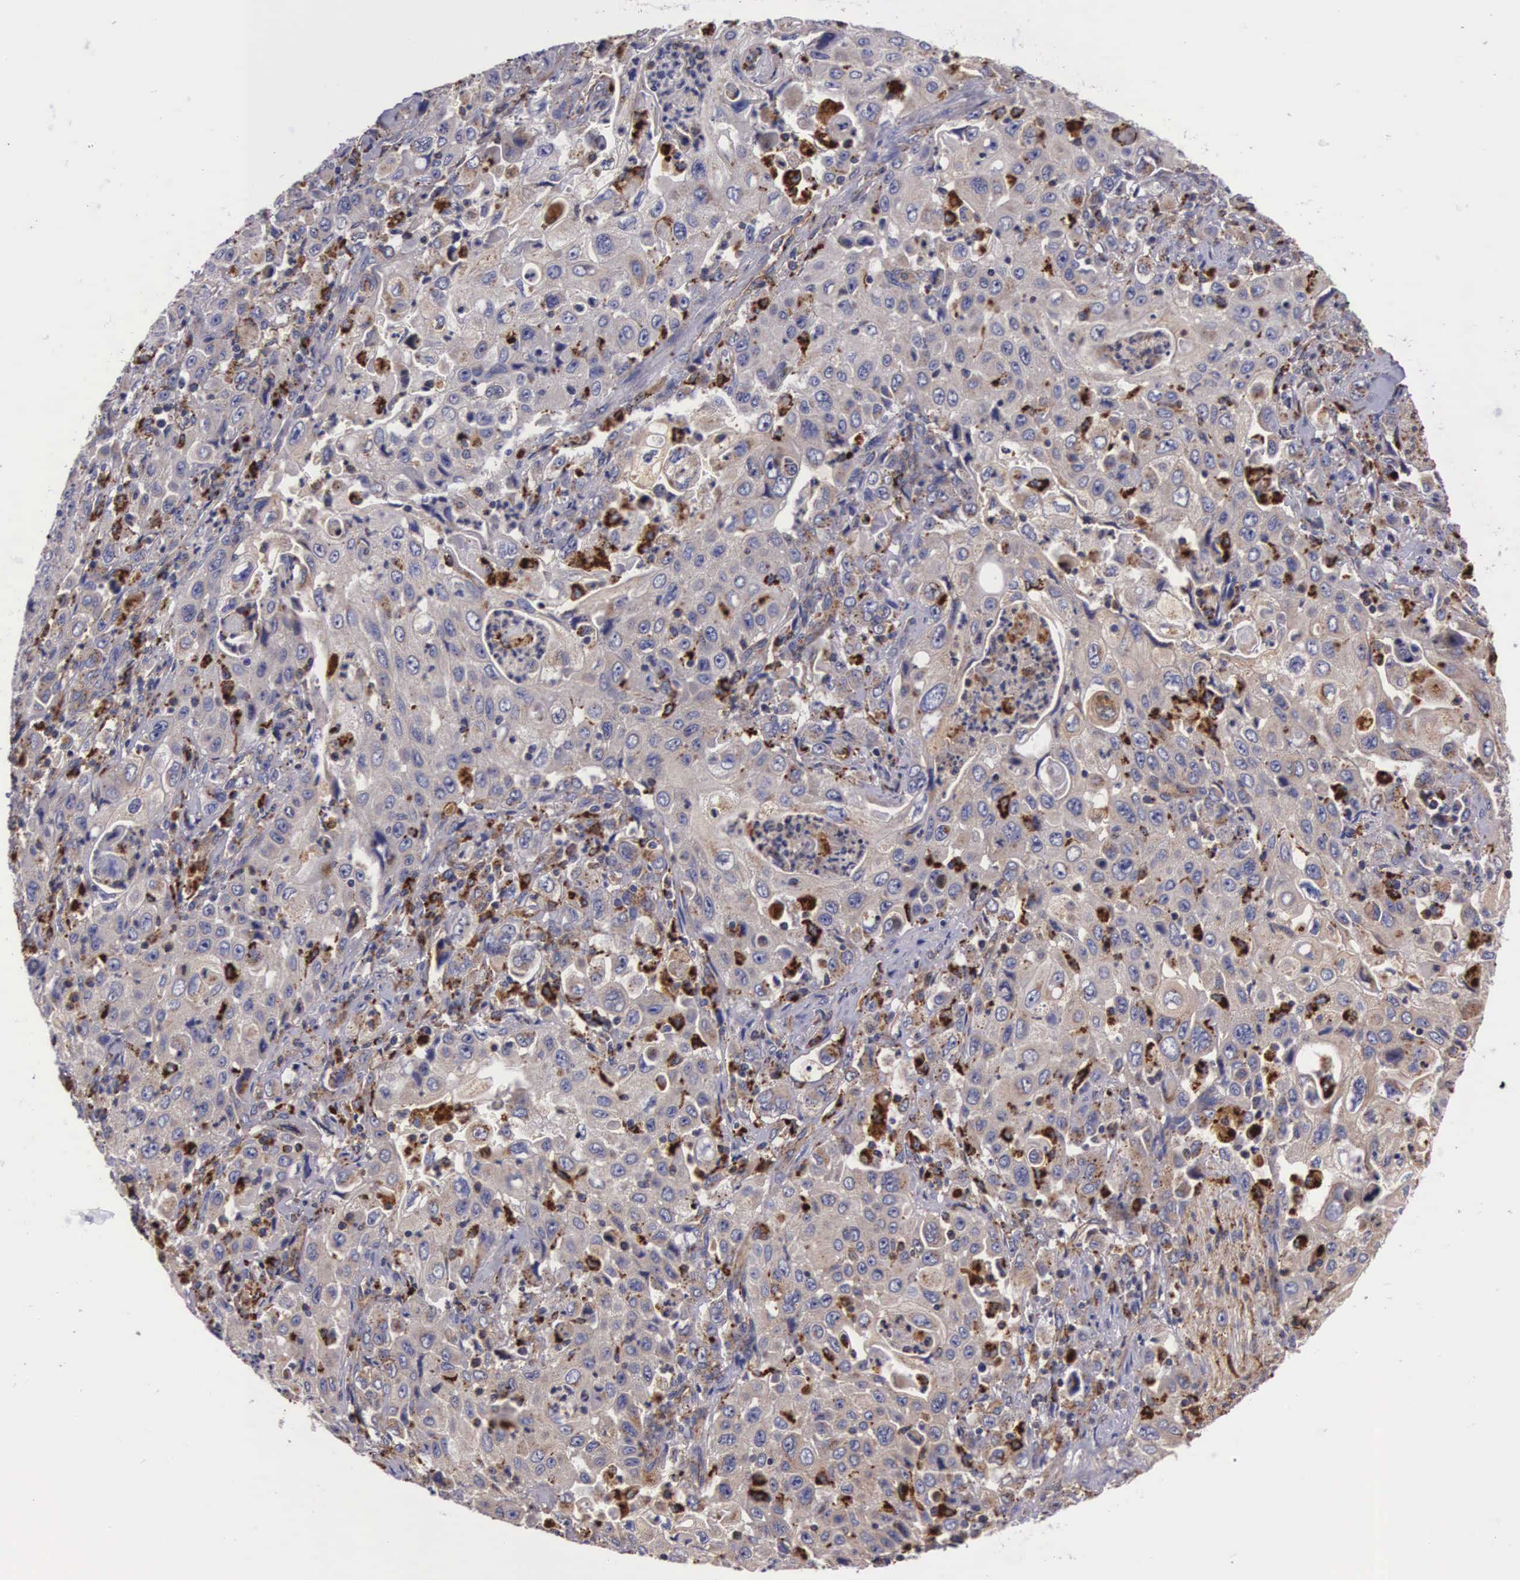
{"staining": {"intensity": "weak", "quantity": "25%-75%", "location": "cytoplasmic/membranous"}, "tissue": "pancreatic cancer", "cell_type": "Tumor cells", "image_type": "cancer", "snomed": [{"axis": "morphology", "description": "Adenocarcinoma, NOS"}, {"axis": "topography", "description": "Pancreas"}], "caption": "An IHC image of tumor tissue is shown. Protein staining in brown shows weak cytoplasmic/membranous positivity in pancreatic cancer within tumor cells.", "gene": "NAGA", "patient": {"sex": "male", "age": 70}}